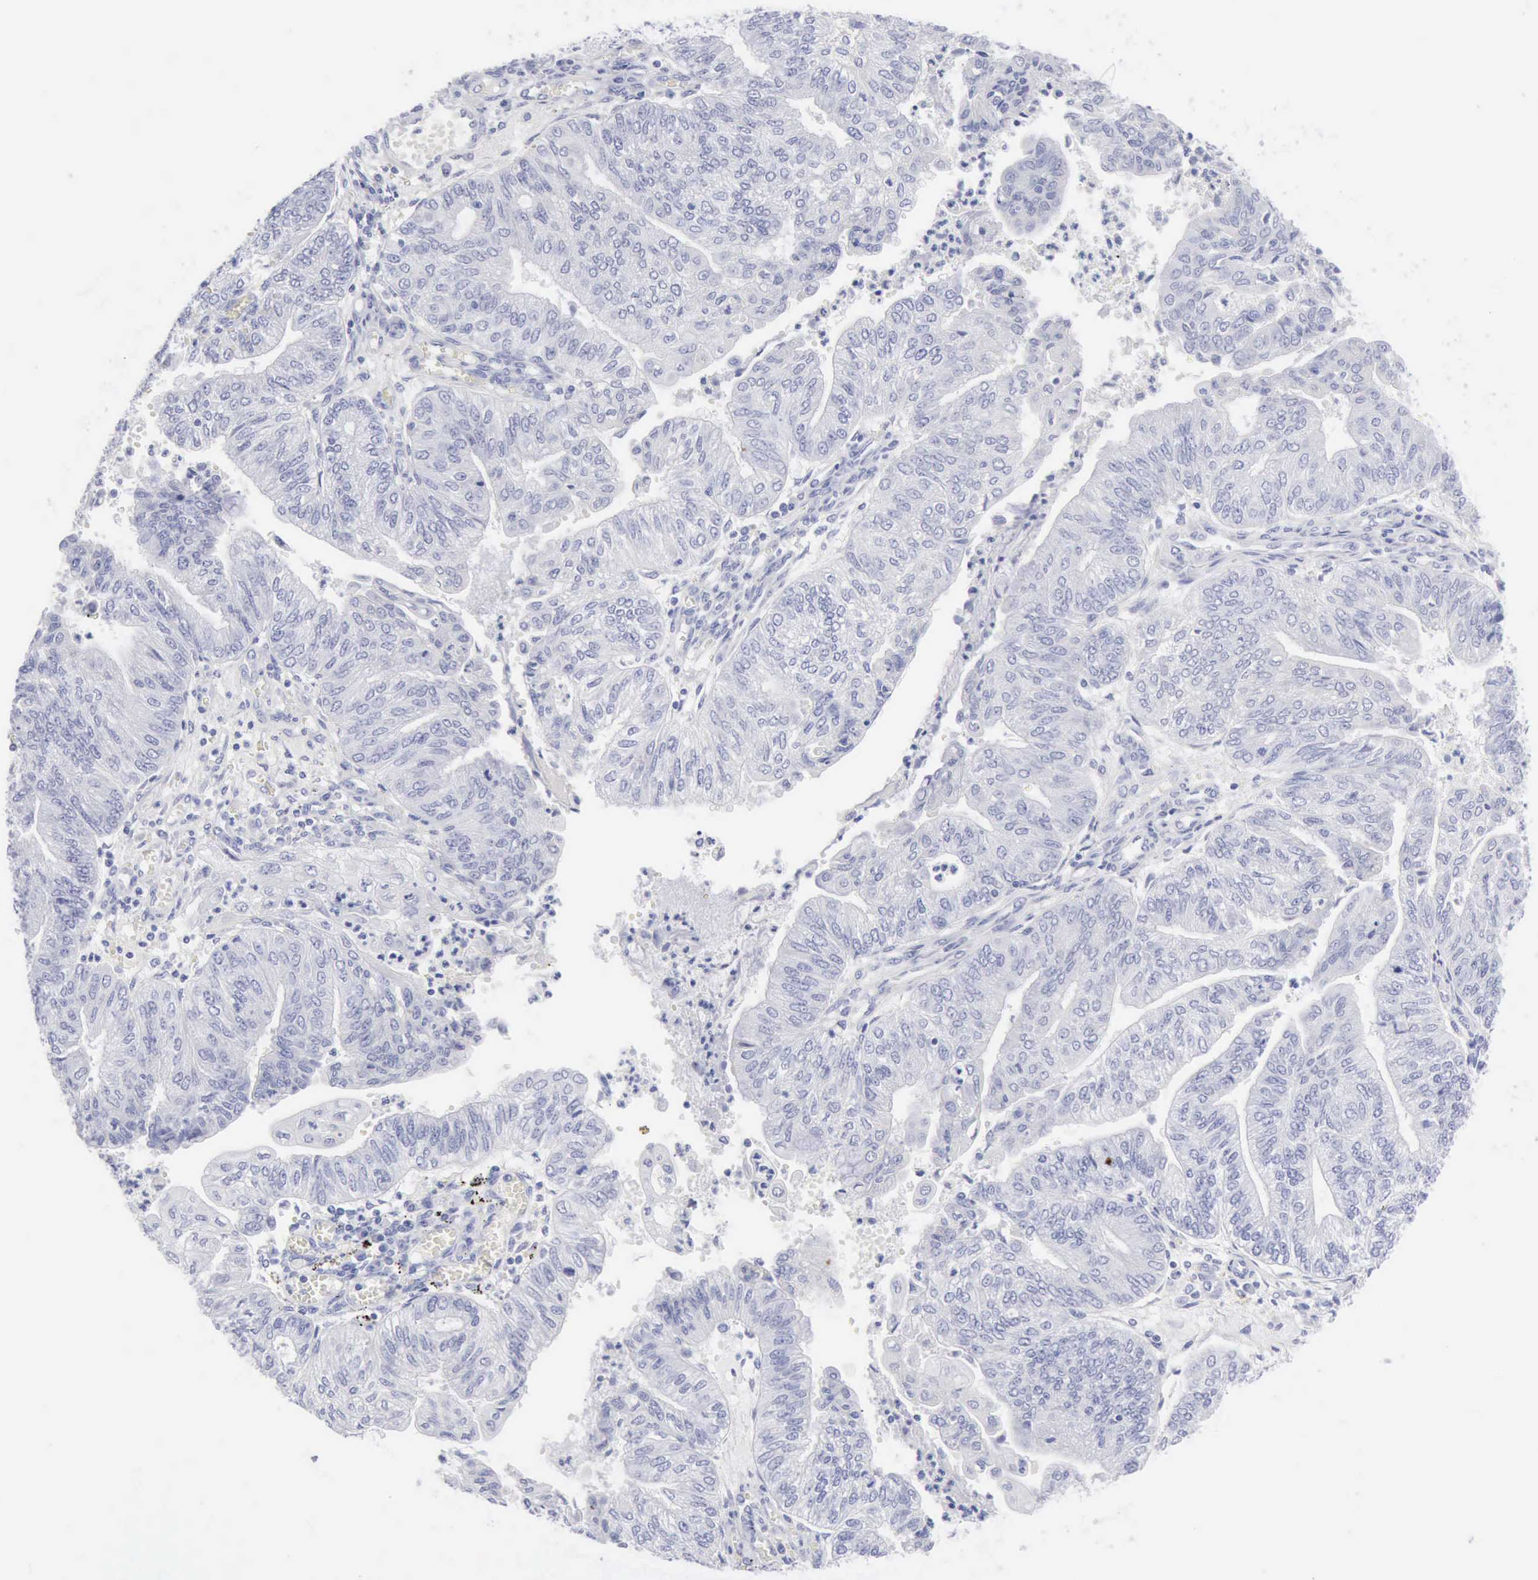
{"staining": {"intensity": "negative", "quantity": "none", "location": "none"}, "tissue": "endometrial cancer", "cell_type": "Tumor cells", "image_type": "cancer", "snomed": [{"axis": "morphology", "description": "Adenocarcinoma, NOS"}, {"axis": "topography", "description": "Endometrium"}], "caption": "This is an immunohistochemistry (IHC) photomicrograph of human endometrial cancer (adenocarcinoma). There is no expression in tumor cells.", "gene": "KRT10", "patient": {"sex": "female", "age": 59}}